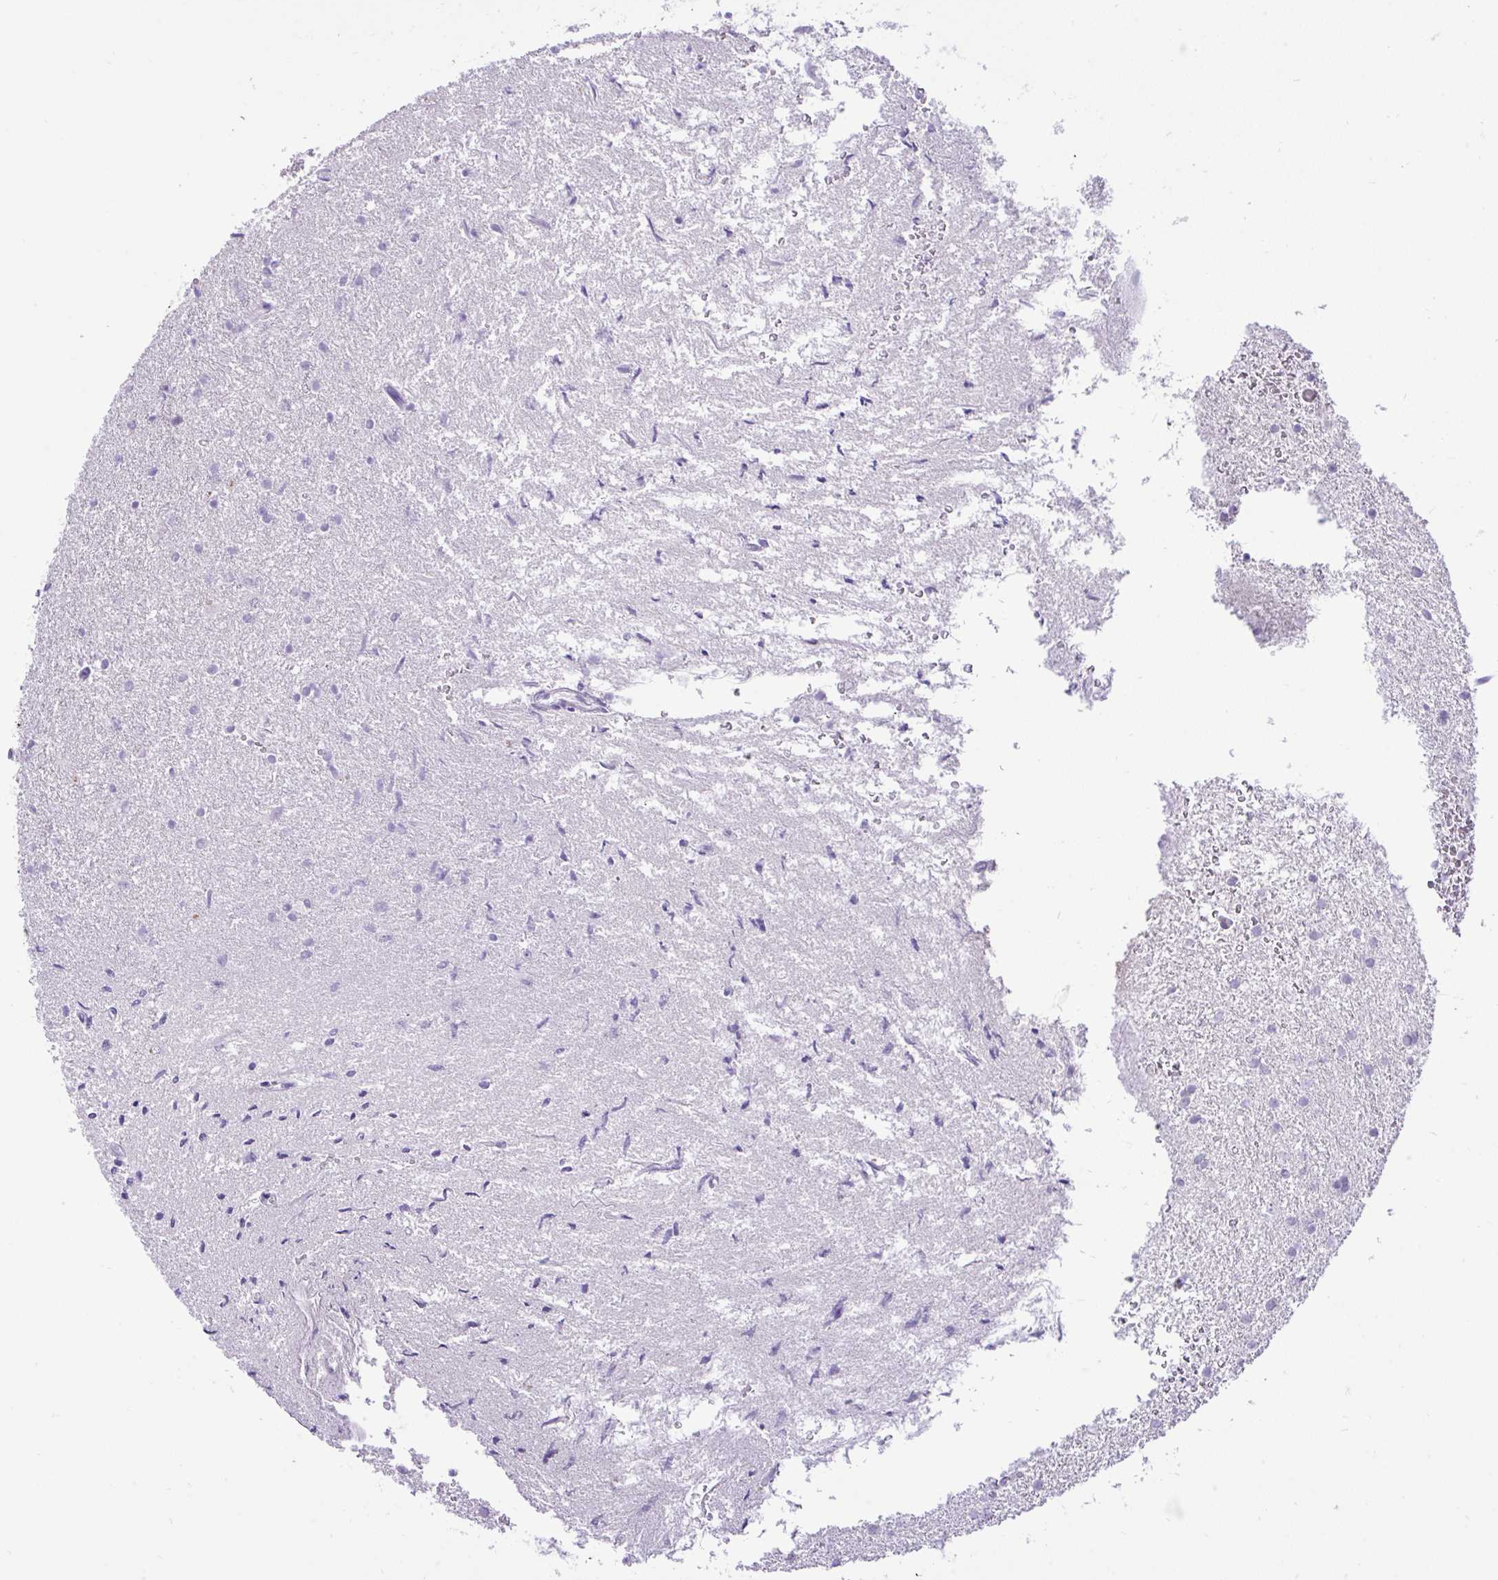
{"staining": {"intensity": "negative", "quantity": "none", "location": "none"}, "tissue": "glioma", "cell_type": "Tumor cells", "image_type": "cancer", "snomed": [{"axis": "morphology", "description": "Glioma, malignant, High grade"}, {"axis": "topography", "description": "Brain"}], "caption": "IHC image of neoplastic tissue: human glioma stained with DAB displays no significant protein positivity in tumor cells.", "gene": "ZNF101", "patient": {"sex": "female", "age": 50}}